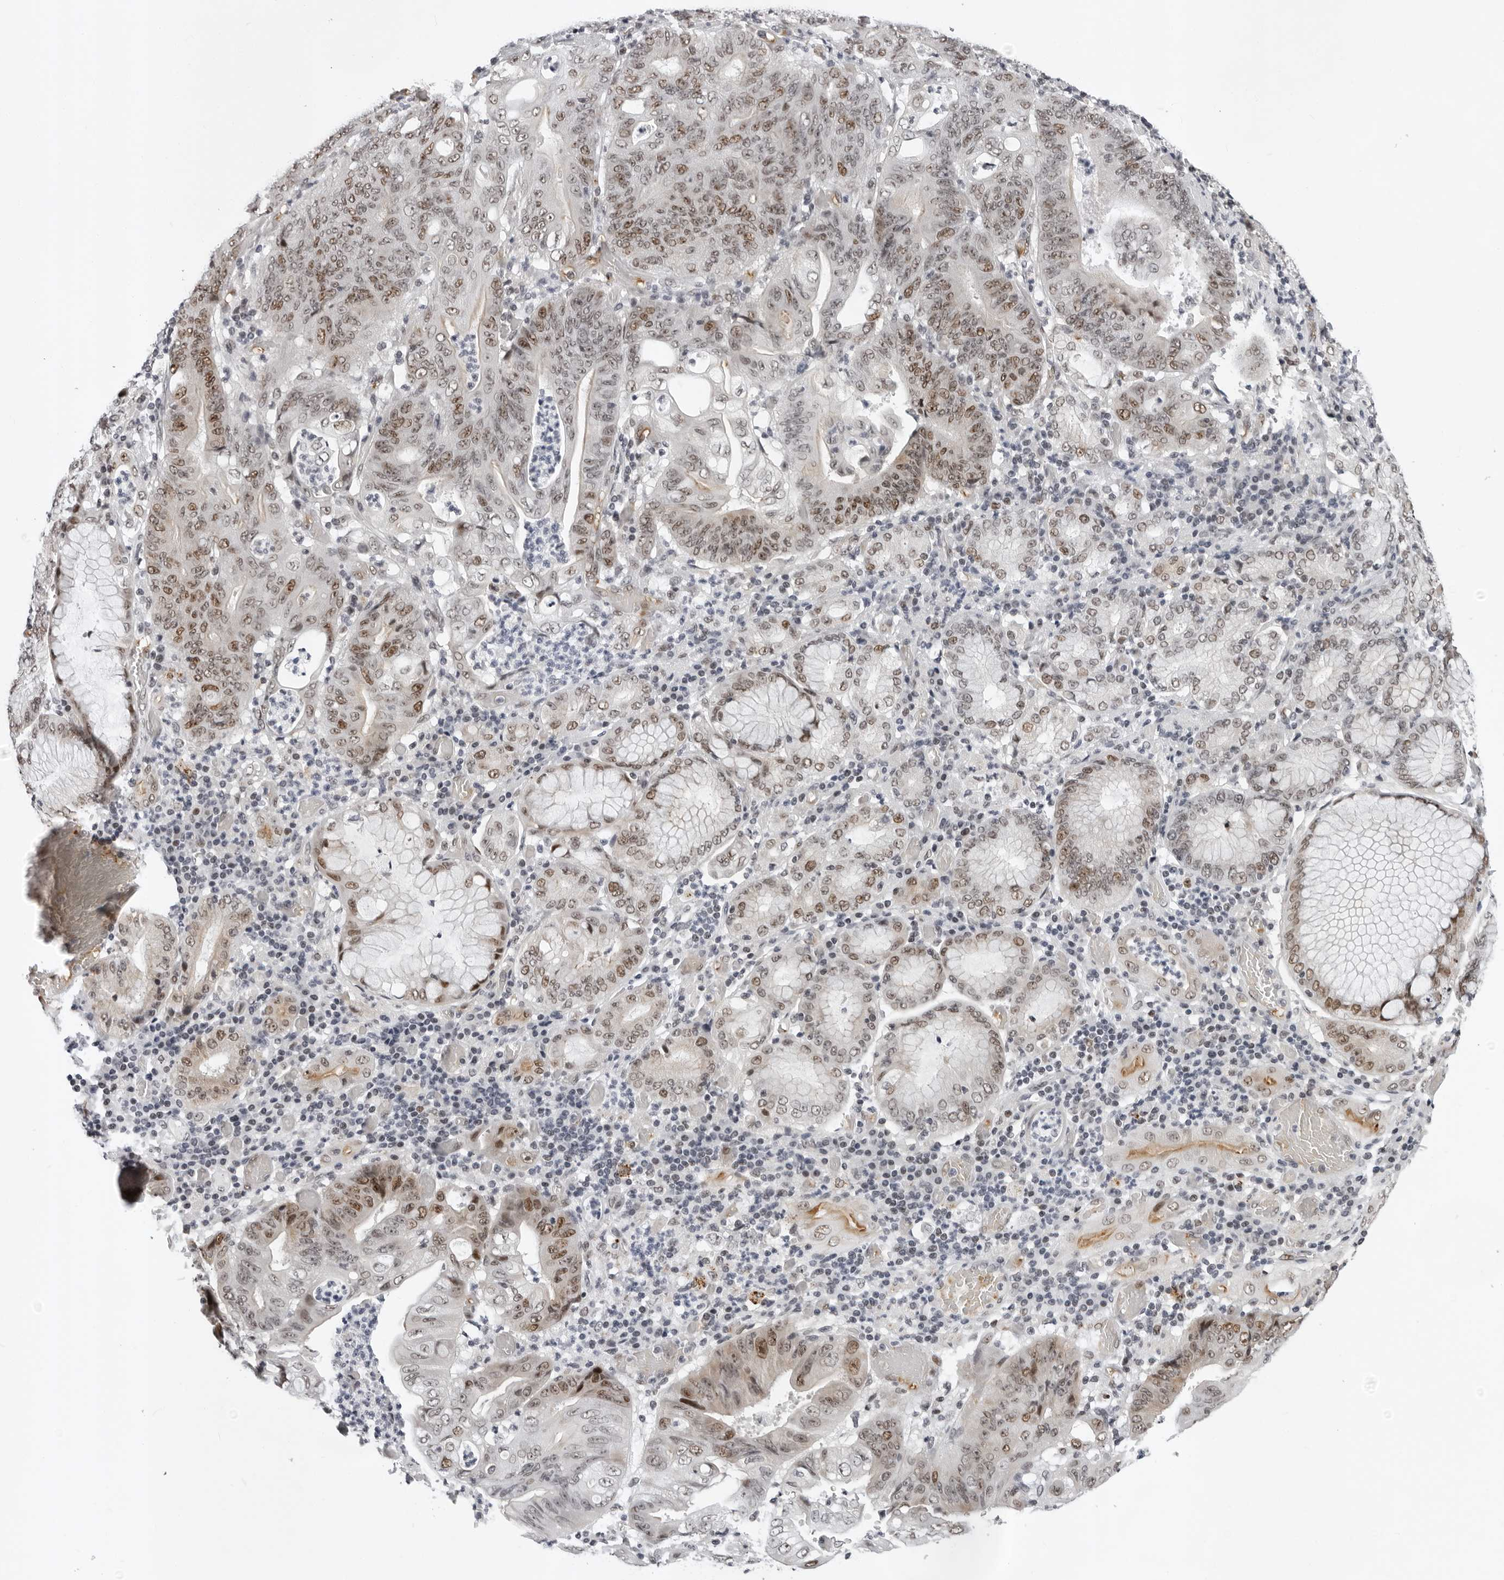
{"staining": {"intensity": "moderate", "quantity": ">75%", "location": "nuclear"}, "tissue": "stomach cancer", "cell_type": "Tumor cells", "image_type": "cancer", "snomed": [{"axis": "morphology", "description": "Adenocarcinoma, NOS"}, {"axis": "topography", "description": "Stomach"}], "caption": "Approximately >75% of tumor cells in human stomach cancer reveal moderate nuclear protein staining as visualized by brown immunohistochemical staining.", "gene": "USP1", "patient": {"sex": "female", "age": 73}}